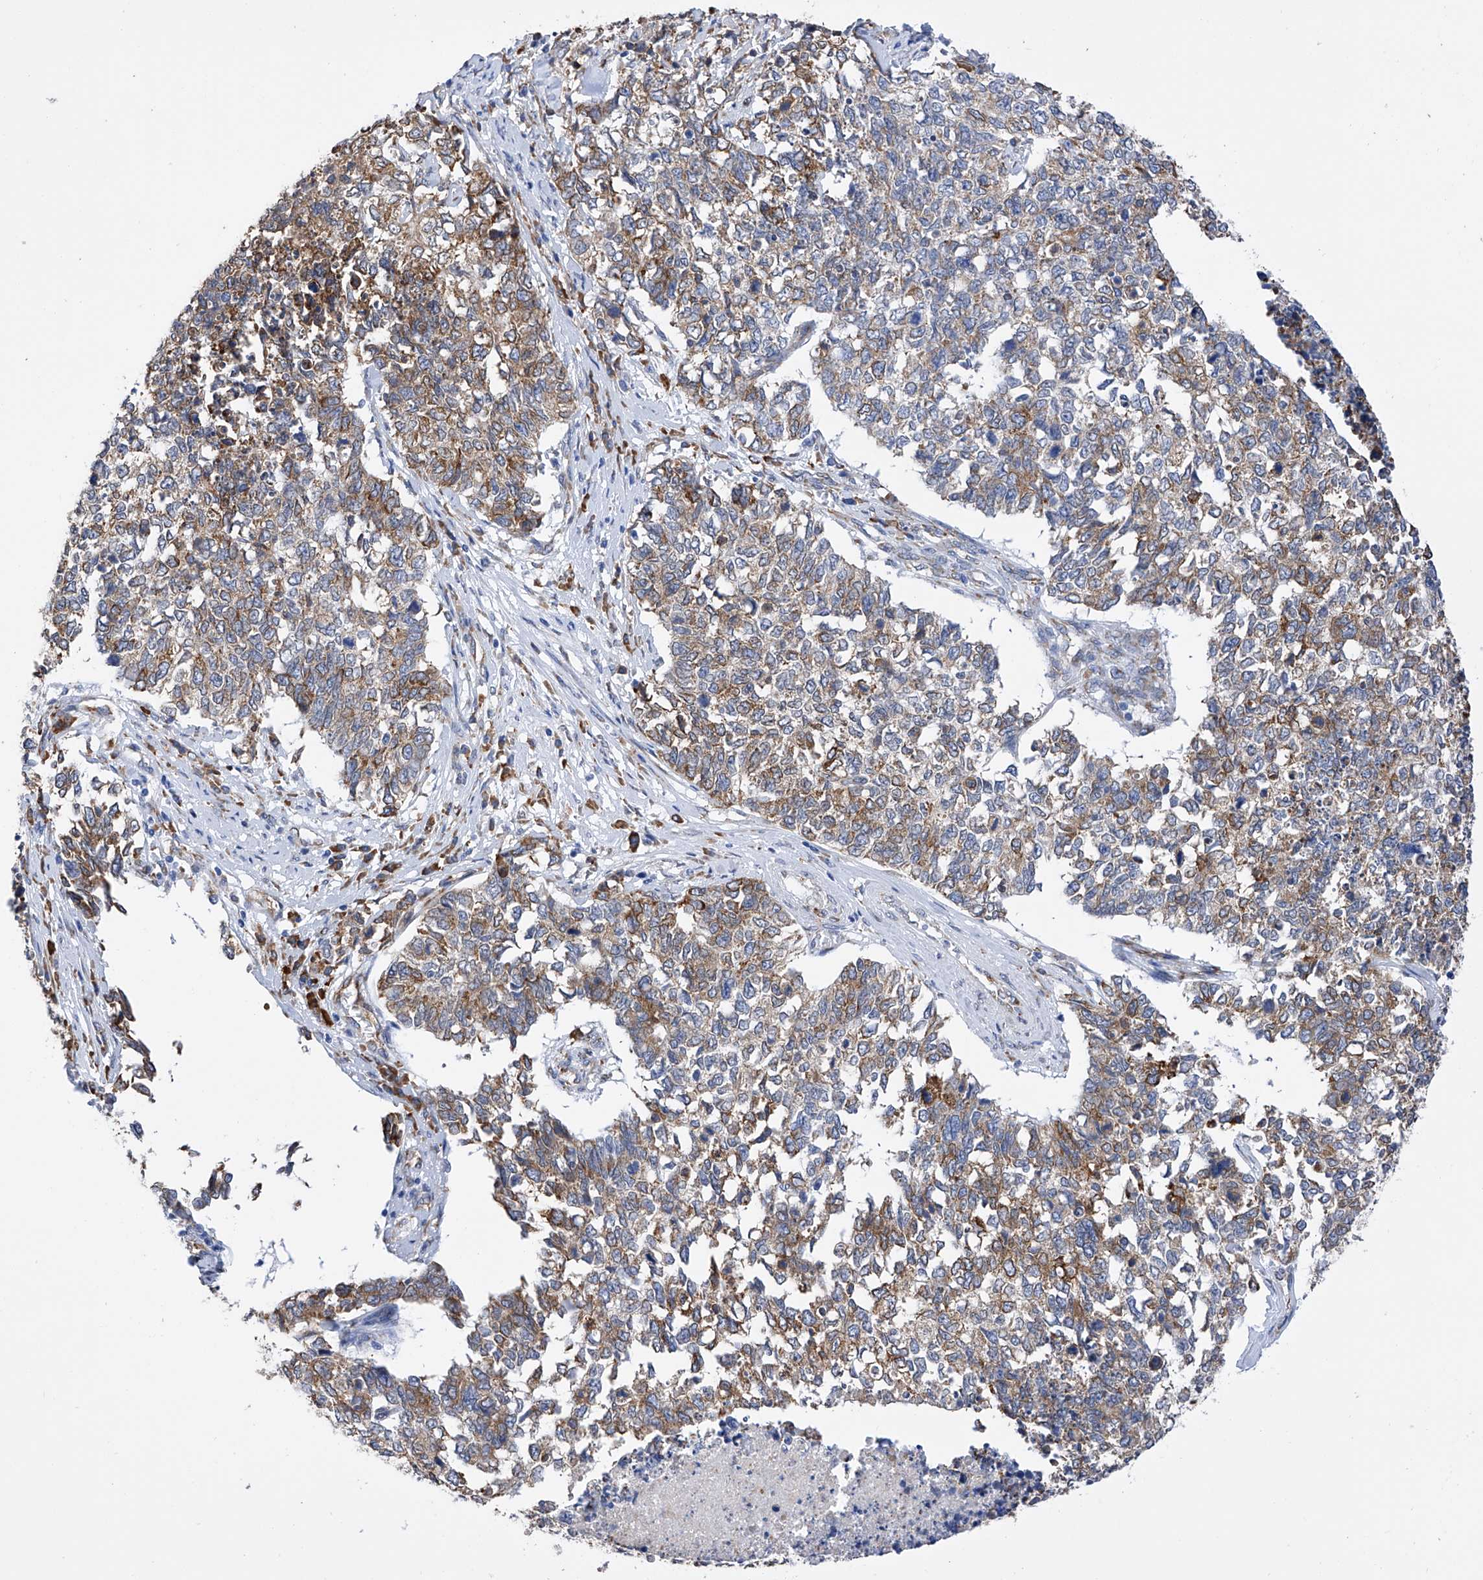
{"staining": {"intensity": "moderate", "quantity": ">75%", "location": "cytoplasmic/membranous"}, "tissue": "cervical cancer", "cell_type": "Tumor cells", "image_type": "cancer", "snomed": [{"axis": "morphology", "description": "Squamous cell carcinoma, NOS"}, {"axis": "topography", "description": "Cervix"}], "caption": "Immunohistochemistry (IHC) (DAB) staining of human squamous cell carcinoma (cervical) reveals moderate cytoplasmic/membranous protein positivity in approximately >75% of tumor cells. The staining was performed using DAB (3,3'-diaminobenzidine), with brown indicating positive protein expression. Nuclei are stained blue with hematoxylin.", "gene": "PDIA5", "patient": {"sex": "female", "age": 63}}